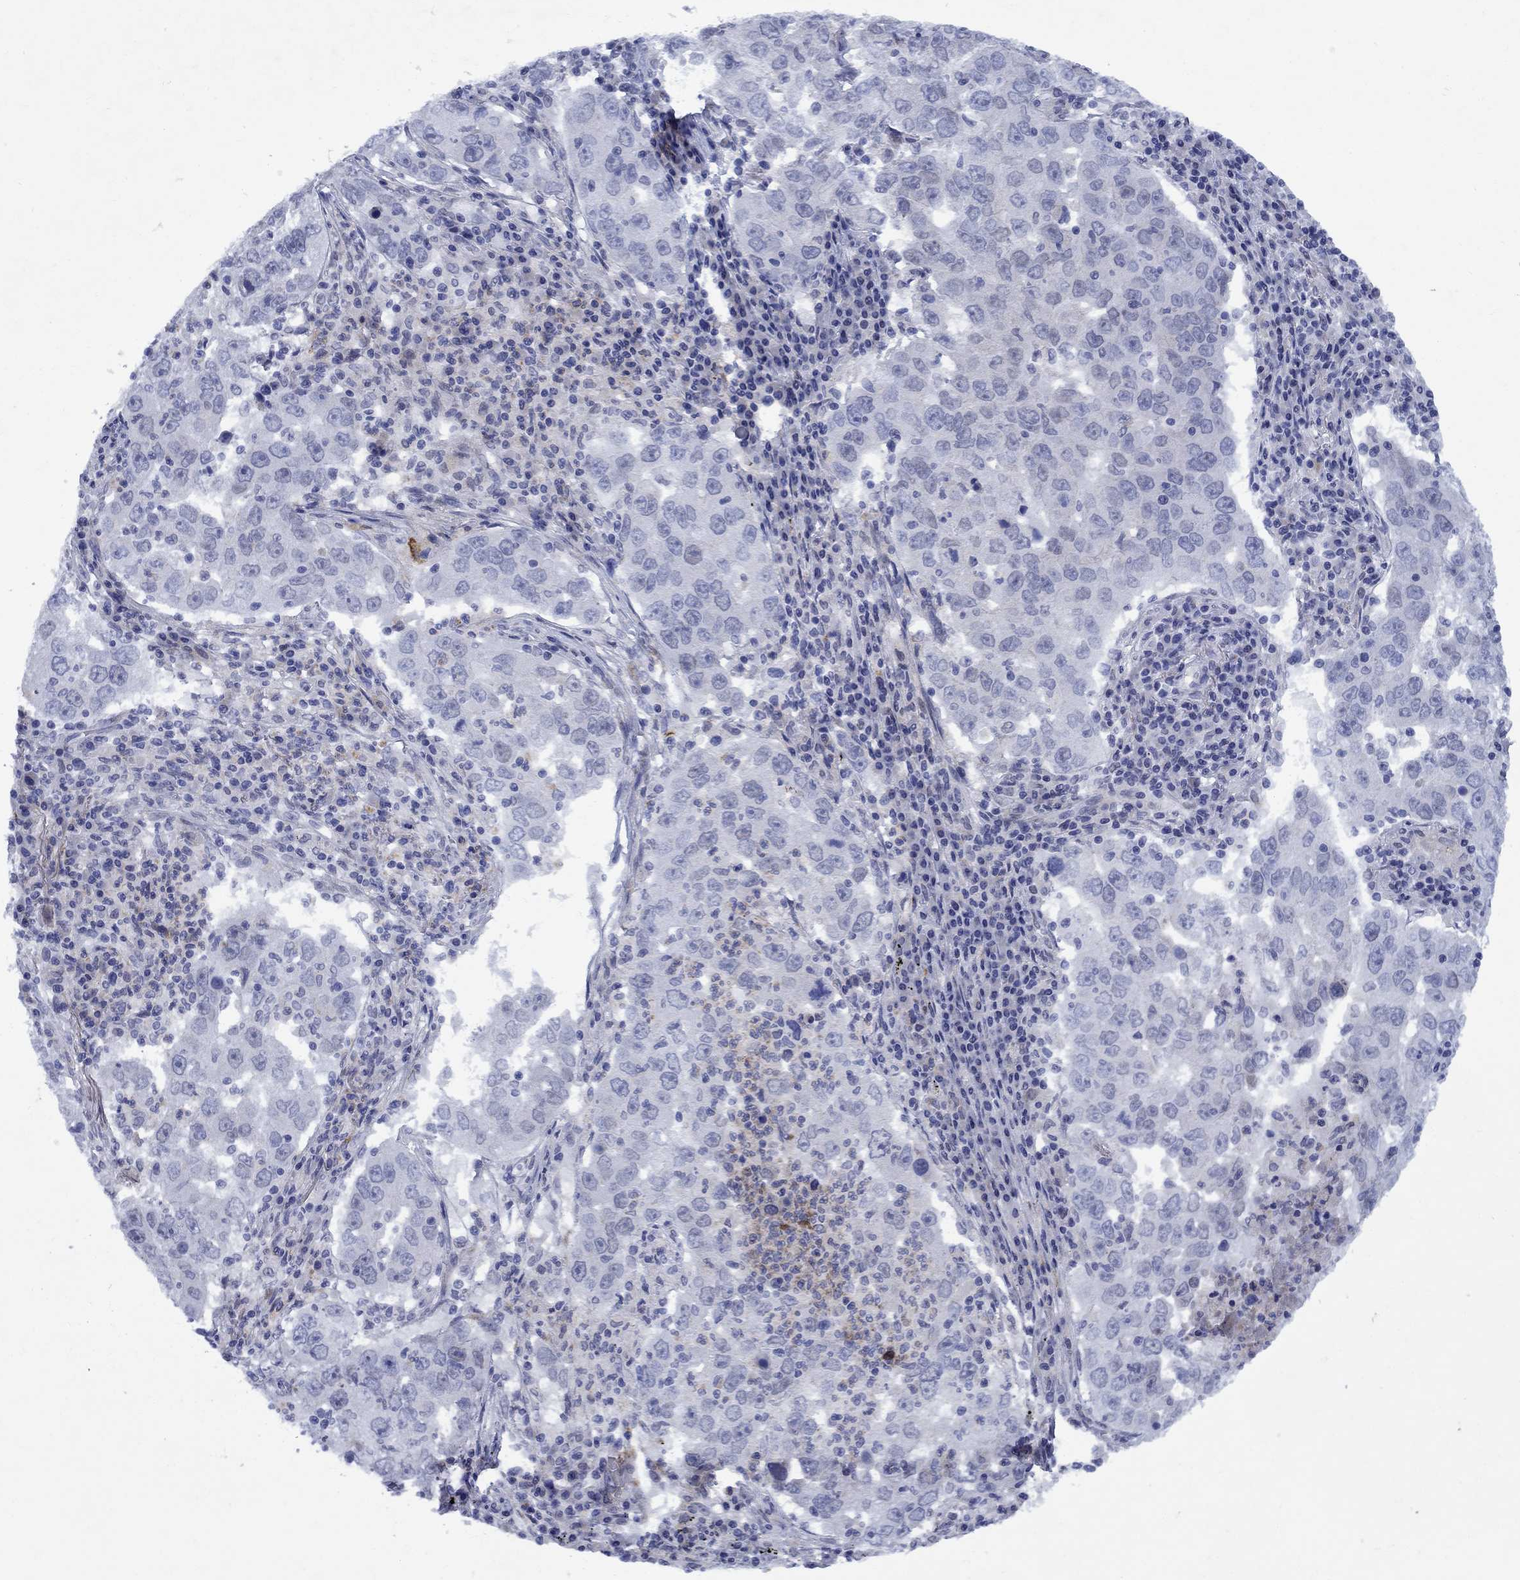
{"staining": {"intensity": "negative", "quantity": "none", "location": "none"}, "tissue": "lung cancer", "cell_type": "Tumor cells", "image_type": "cancer", "snomed": [{"axis": "morphology", "description": "Adenocarcinoma, NOS"}, {"axis": "topography", "description": "Lung"}], "caption": "Immunohistochemical staining of lung cancer (adenocarcinoma) exhibits no significant expression in tumor cells. (DAB immunohistochemistry (IHC) with hematoxylin counter stain).", "gene": "STAB2", "patient": {"sex": "male", "age": 73}}